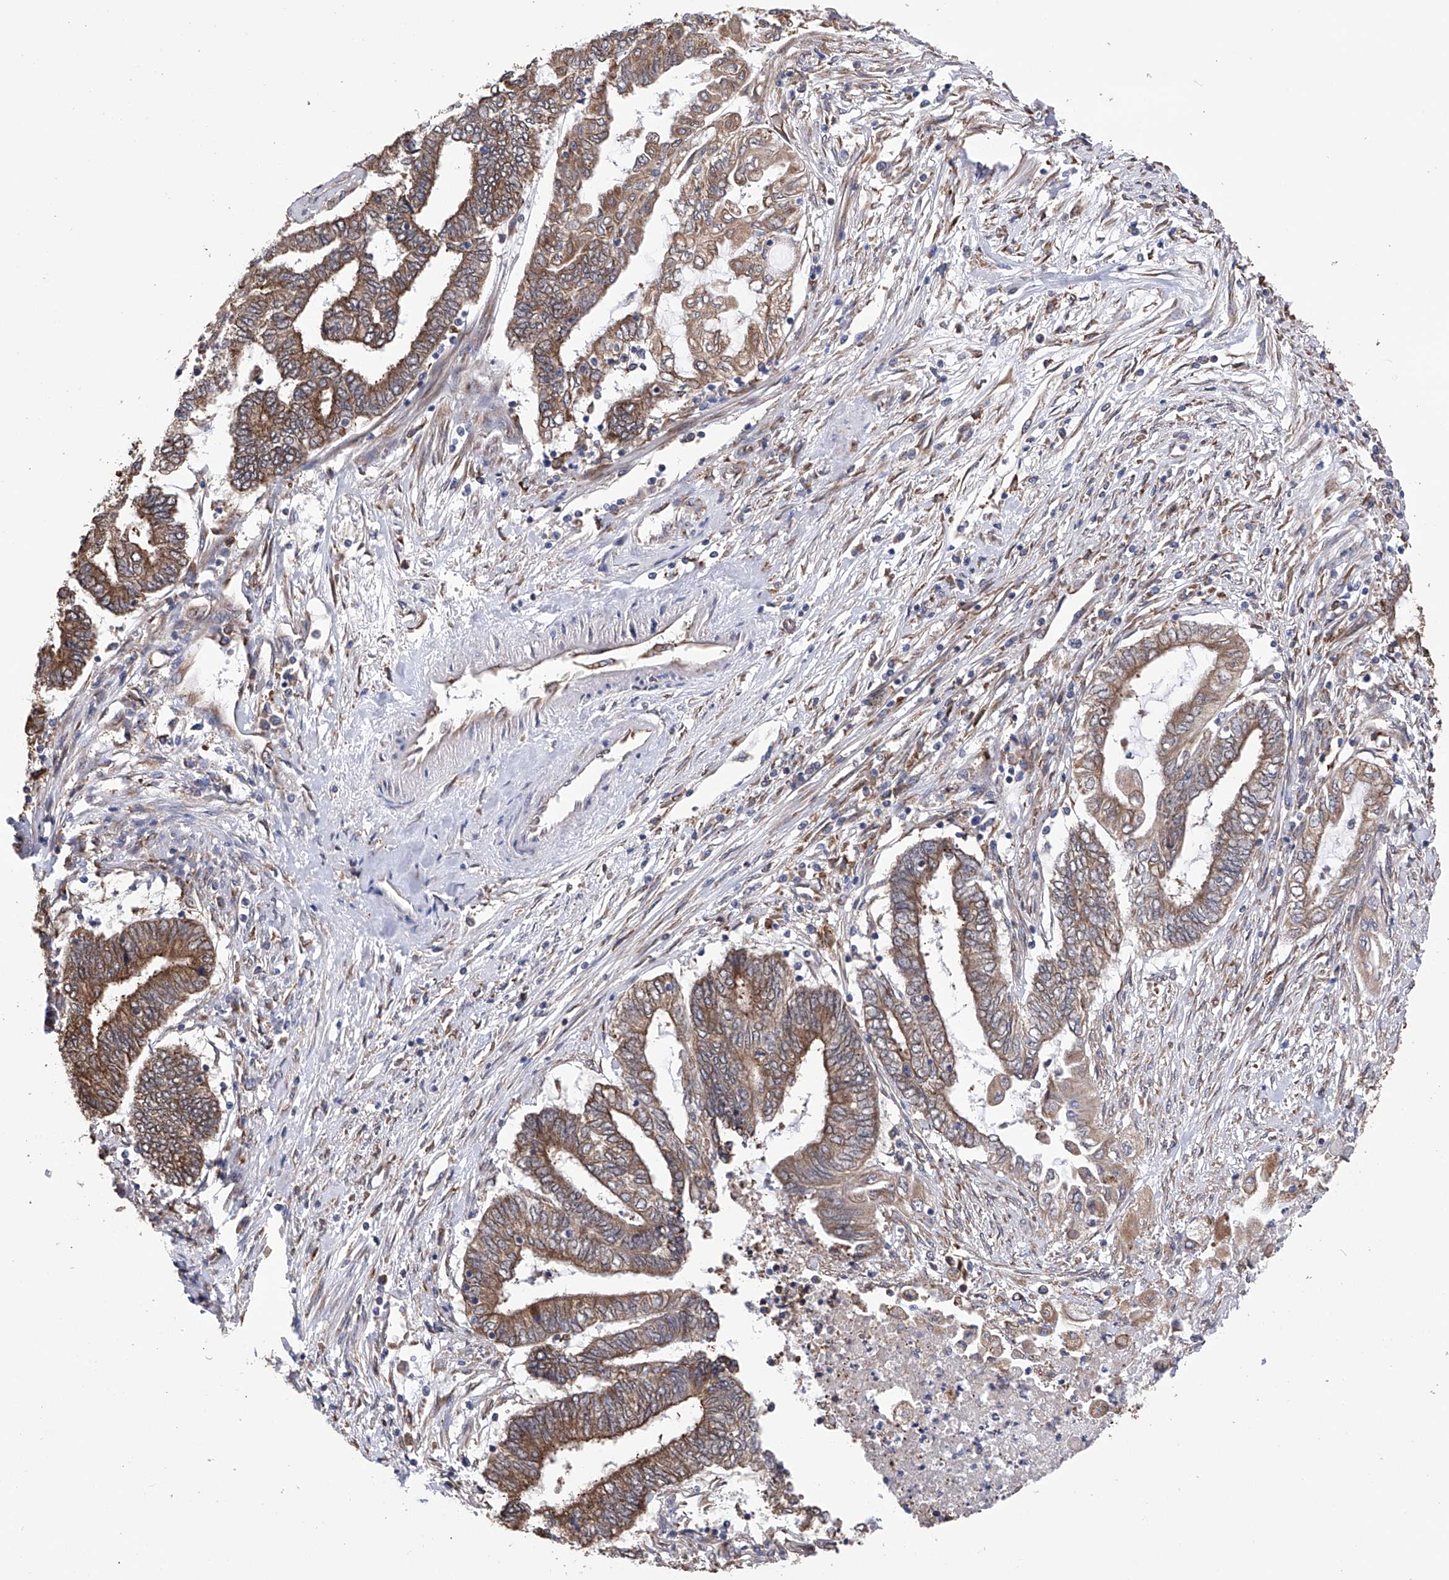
{"staining": {"intensity": "moderate", "quantity": ">75%", "location": "cytoplasmic/membranous"}, "tissue": "endometrial cancer", "cell_type": "Tumor cells", "image_type": "cancer", "snomed": [{"axis": "morphology", "description": "Adenocarcinoma, NOS"}, {"axis": "topography", "description": "Uterus"}, {"axis": "topography", "description": "Endometrium"}], "caption": "This is an image of immunohistochemistry staining of adenocarcinoma (endometrial), which shows moderate staining in the cytoplasmic/membranous of tumor cells.", "gene": "DNAH8", "patient": {"sex": "female", "age": 70}}